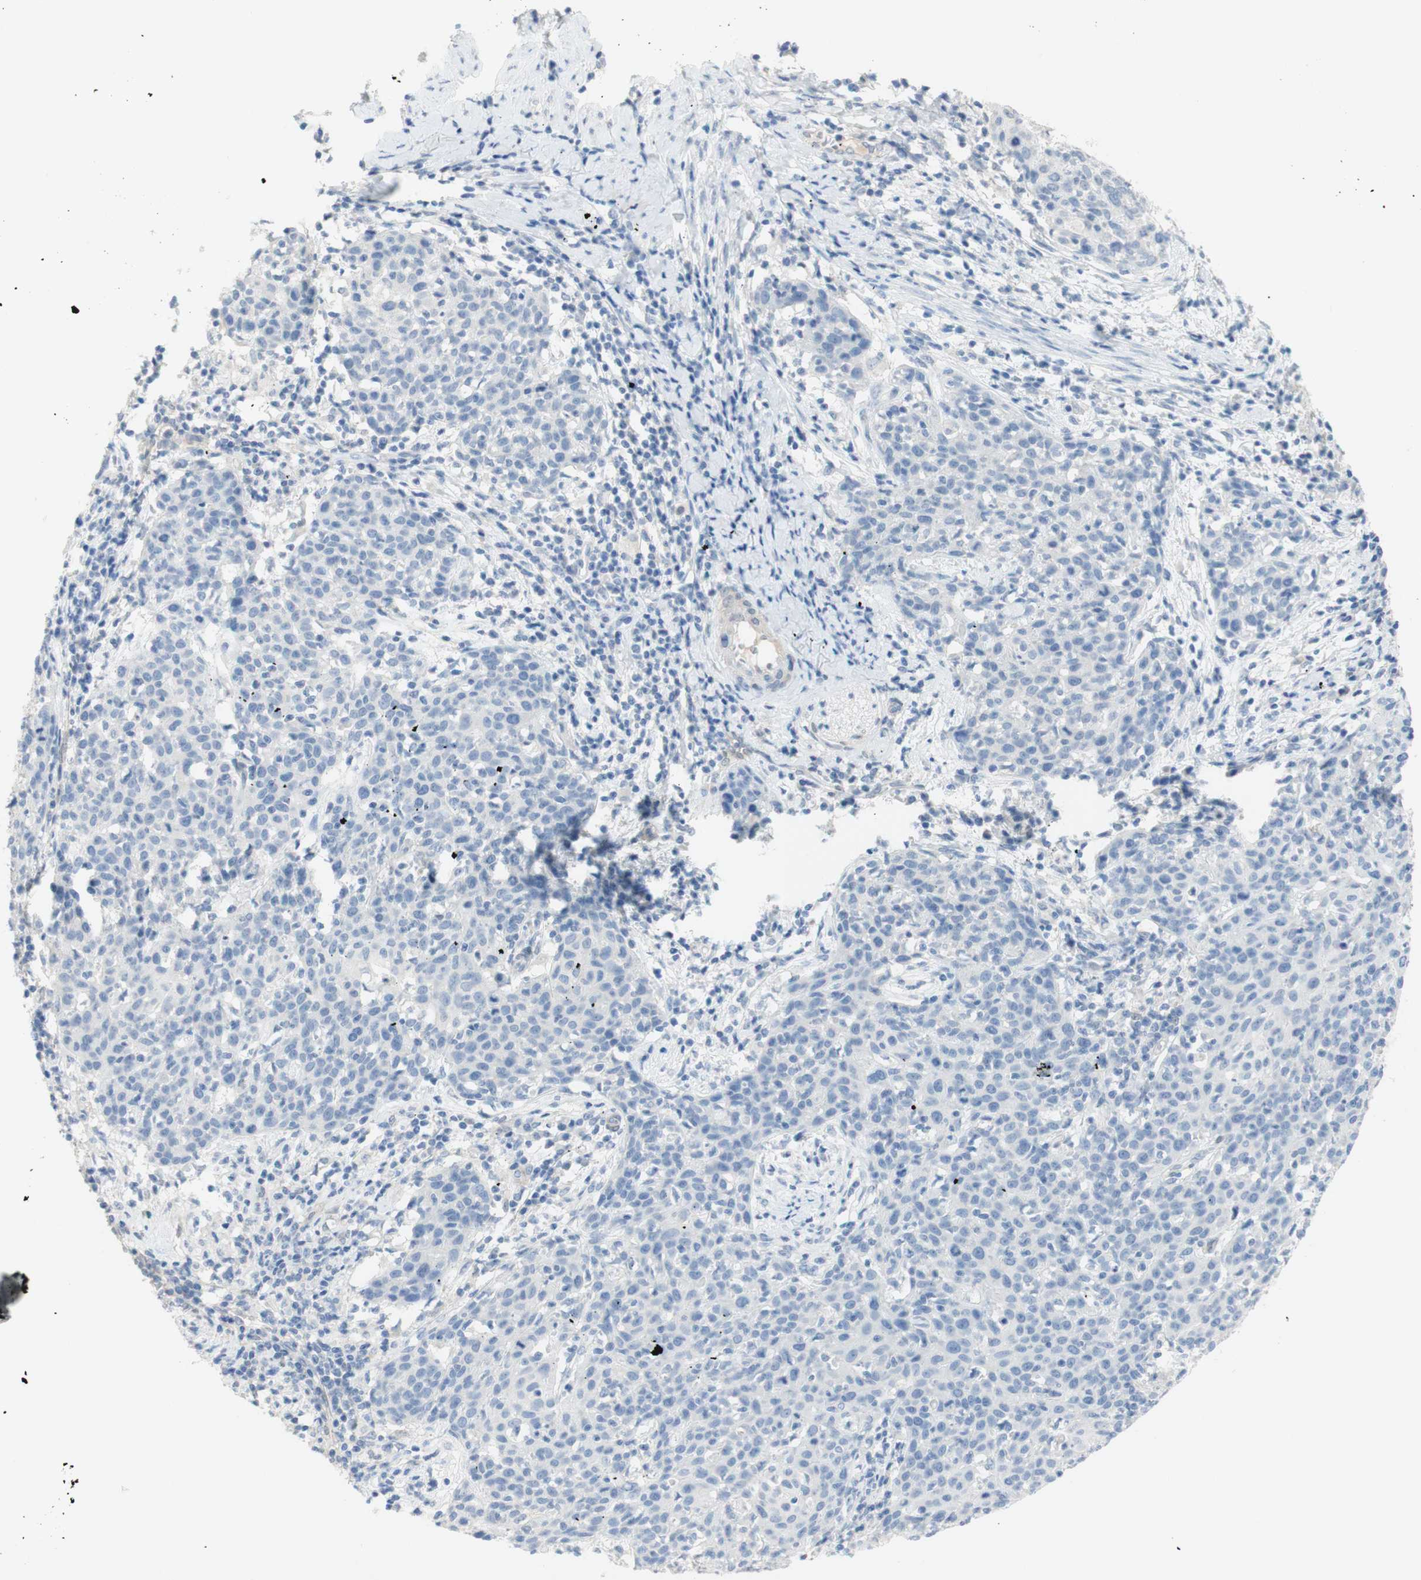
{"staining": {"intensity": "negative", "quantity": "none", "location": "none"}, "tissue": "cervical cancer", "cell_type": "Tumor cells", "image_type": "cancer", "snomed": [{"axis": "morphology", "description": "Squamous cell carcinoma, NOS"}, {"axis": "topography", "description": "Cervix"}], "caption": "Tumor cells are negative for protein expression in human cervical cancer (squamous cell carcinoma). (DAB IHC, high magnification).", "gene": "SELENBP1", "patient": {"sex": "female", "age": 38}}